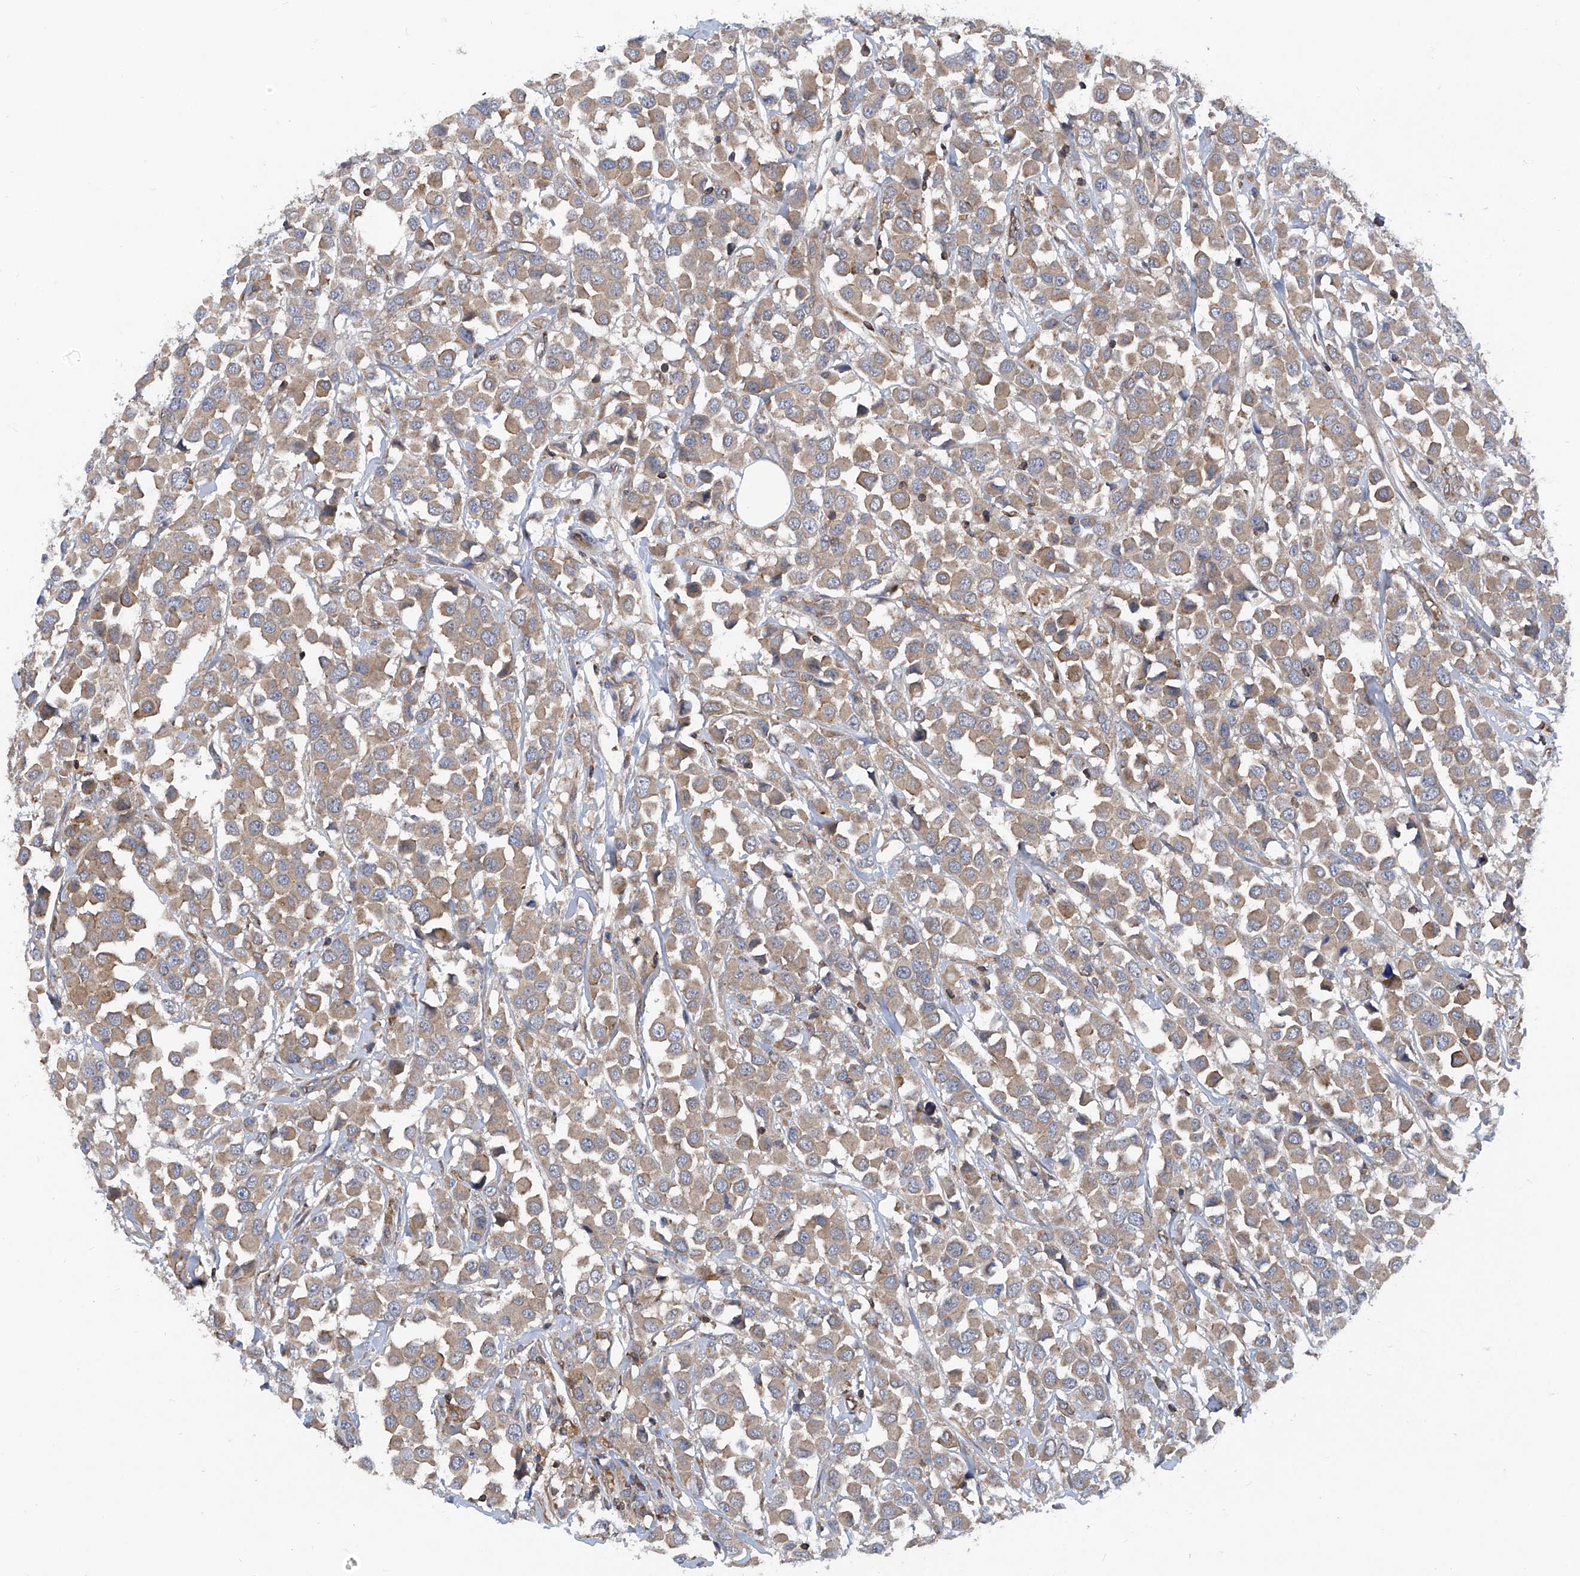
{"staining": {"intensity": "moderate", "quantity": ">75%", "location": "cytoplasmic/membranous"}, "tissue": "breast cancer", "cell_type": "Tumor cells", "image_type": "cancer", "snomed": [{"axis": "morphology", "description": "Duct carcinoma"}, {"axis": "topography", "description": "Breast"}], "caption": "Breast invasive ductal carcinoma stained with a protein marker reveals moderate staining in tumor cells.", "gene": "TRIM38", "patient": {"sex": "female", "age": 61}}